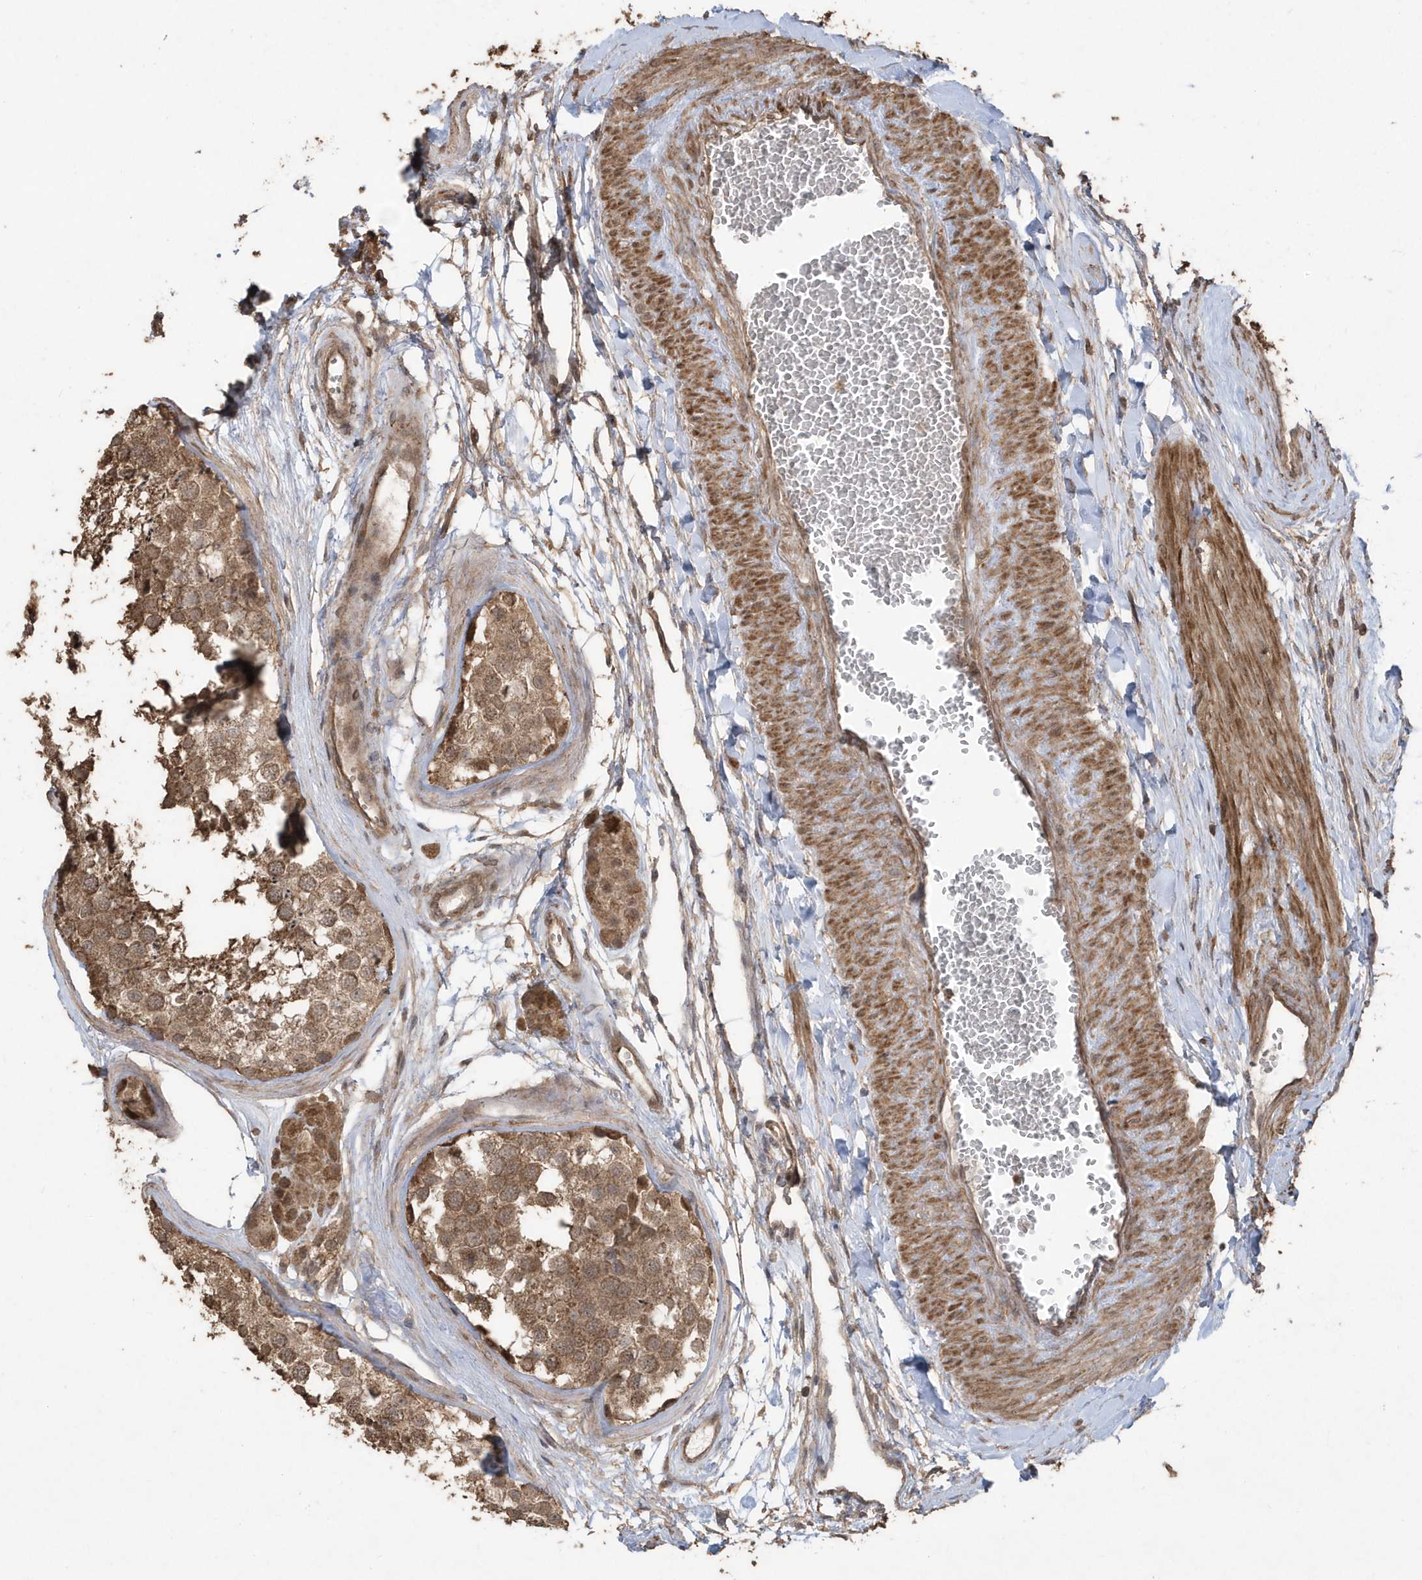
{"staining": {"intensity": "moderate", "quantity": ">75%", "location": "cytoplasmic/membranous"}, "tissue": "testis", "cell_type": "Cells in seminiferous ducts", "image_type": "normal", "snomed": [{"axis": "morphology", "description": "Normal tissue, NOS"}, {"axis": "topography", "description": "Testis"}], "caption": "This histopathology image displays benign testis stained with IHC to label a protein in brown. The cytoplasmic/membranous of cells in seminiferous ducts show moderate positivity for the protein. Nuclei are counter-stained blue.", "gene": "PAXBP1", "patient": {"sex": "male", "age": 56}}